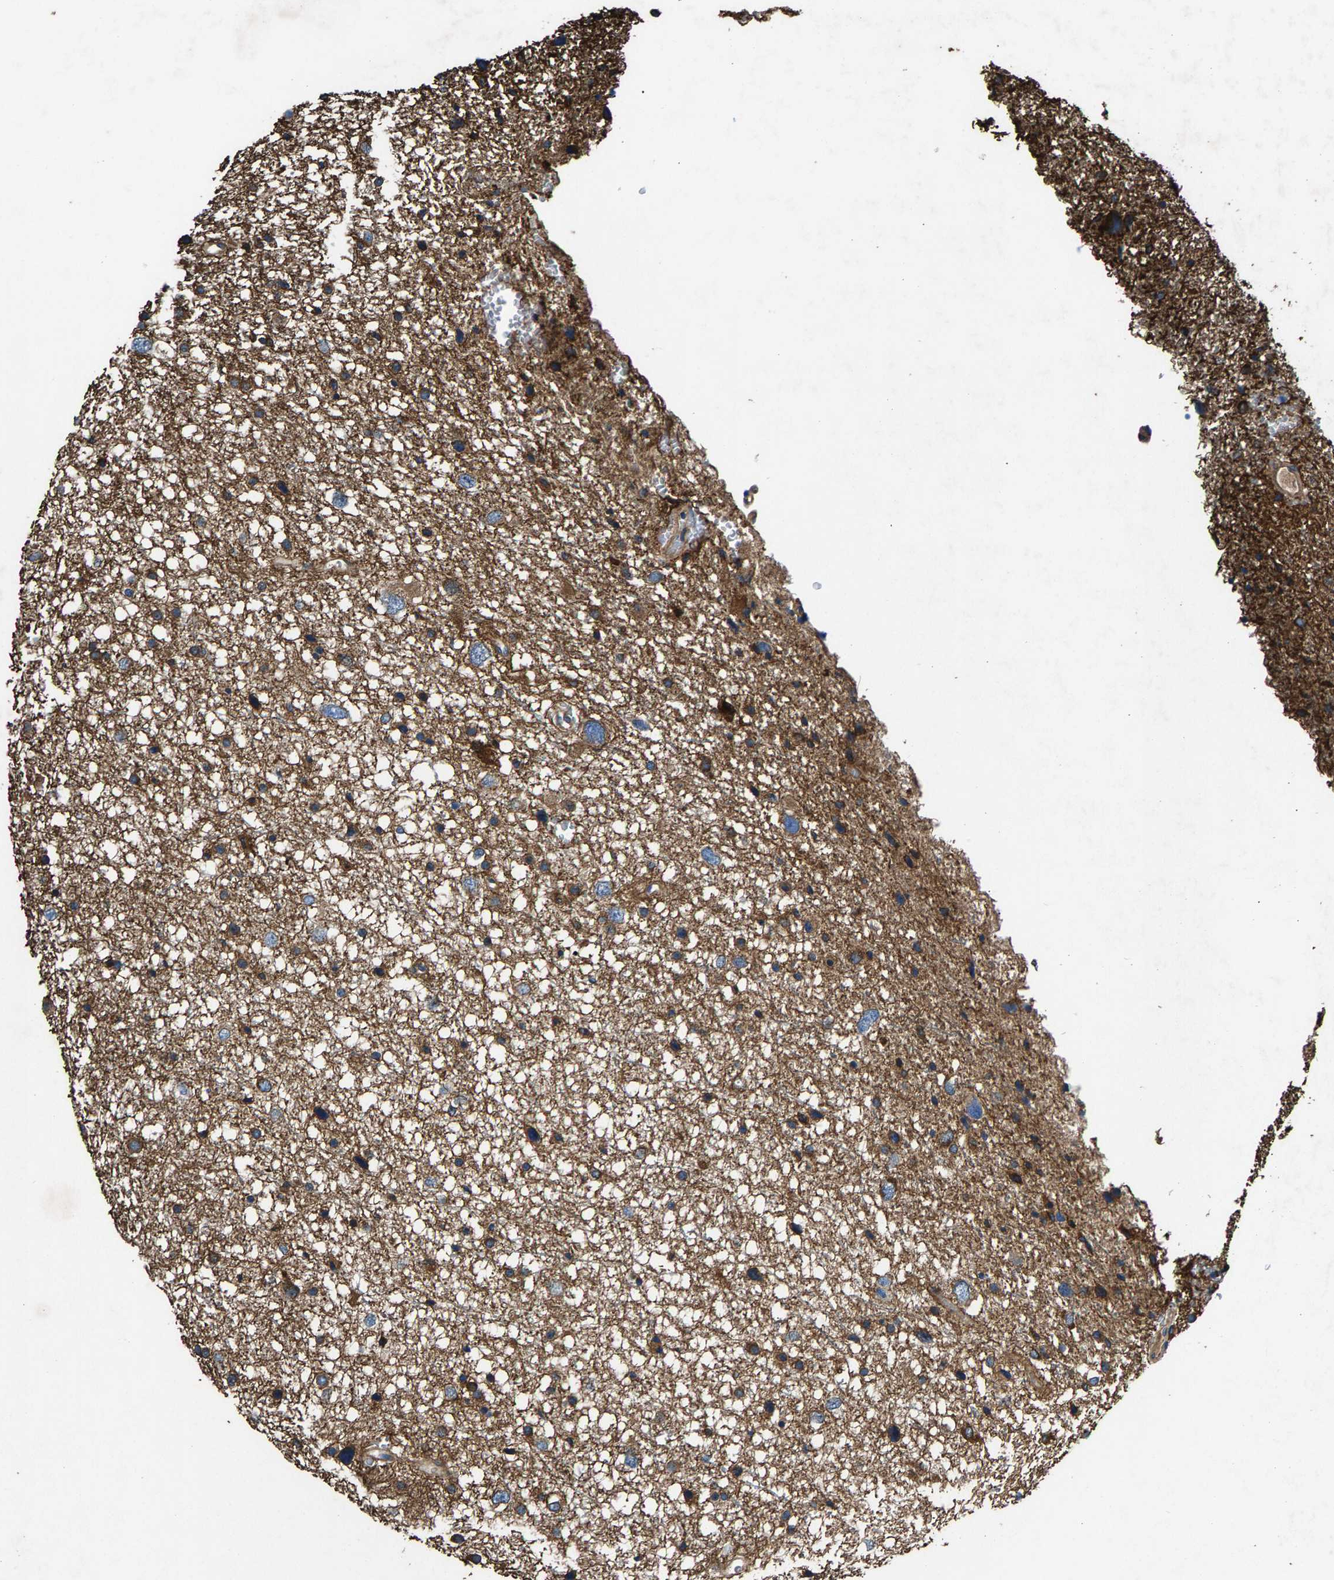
{"staining": {"intensity": "moderate", "quantity": ">75%", "location": "cytoplasmic/membranous"}, "tissue": "glioma", "cell_type": "Tumor cells", "image_type": "cancer", "snomed": [{"axis": "morphology", "description": "Glioma, malignant, Low grade"}, {"axis": "topography", "description": "Brain"}], "caption": "IHC photomicrograph of human glioma stained for a protein (brown), which demonstrates medium levels of moderate cytoplasmic/membranous staining in approximately >75% of tumor cells.", "gene": "LPCAT1", "patient": {"sex": "female", "age": 37}}